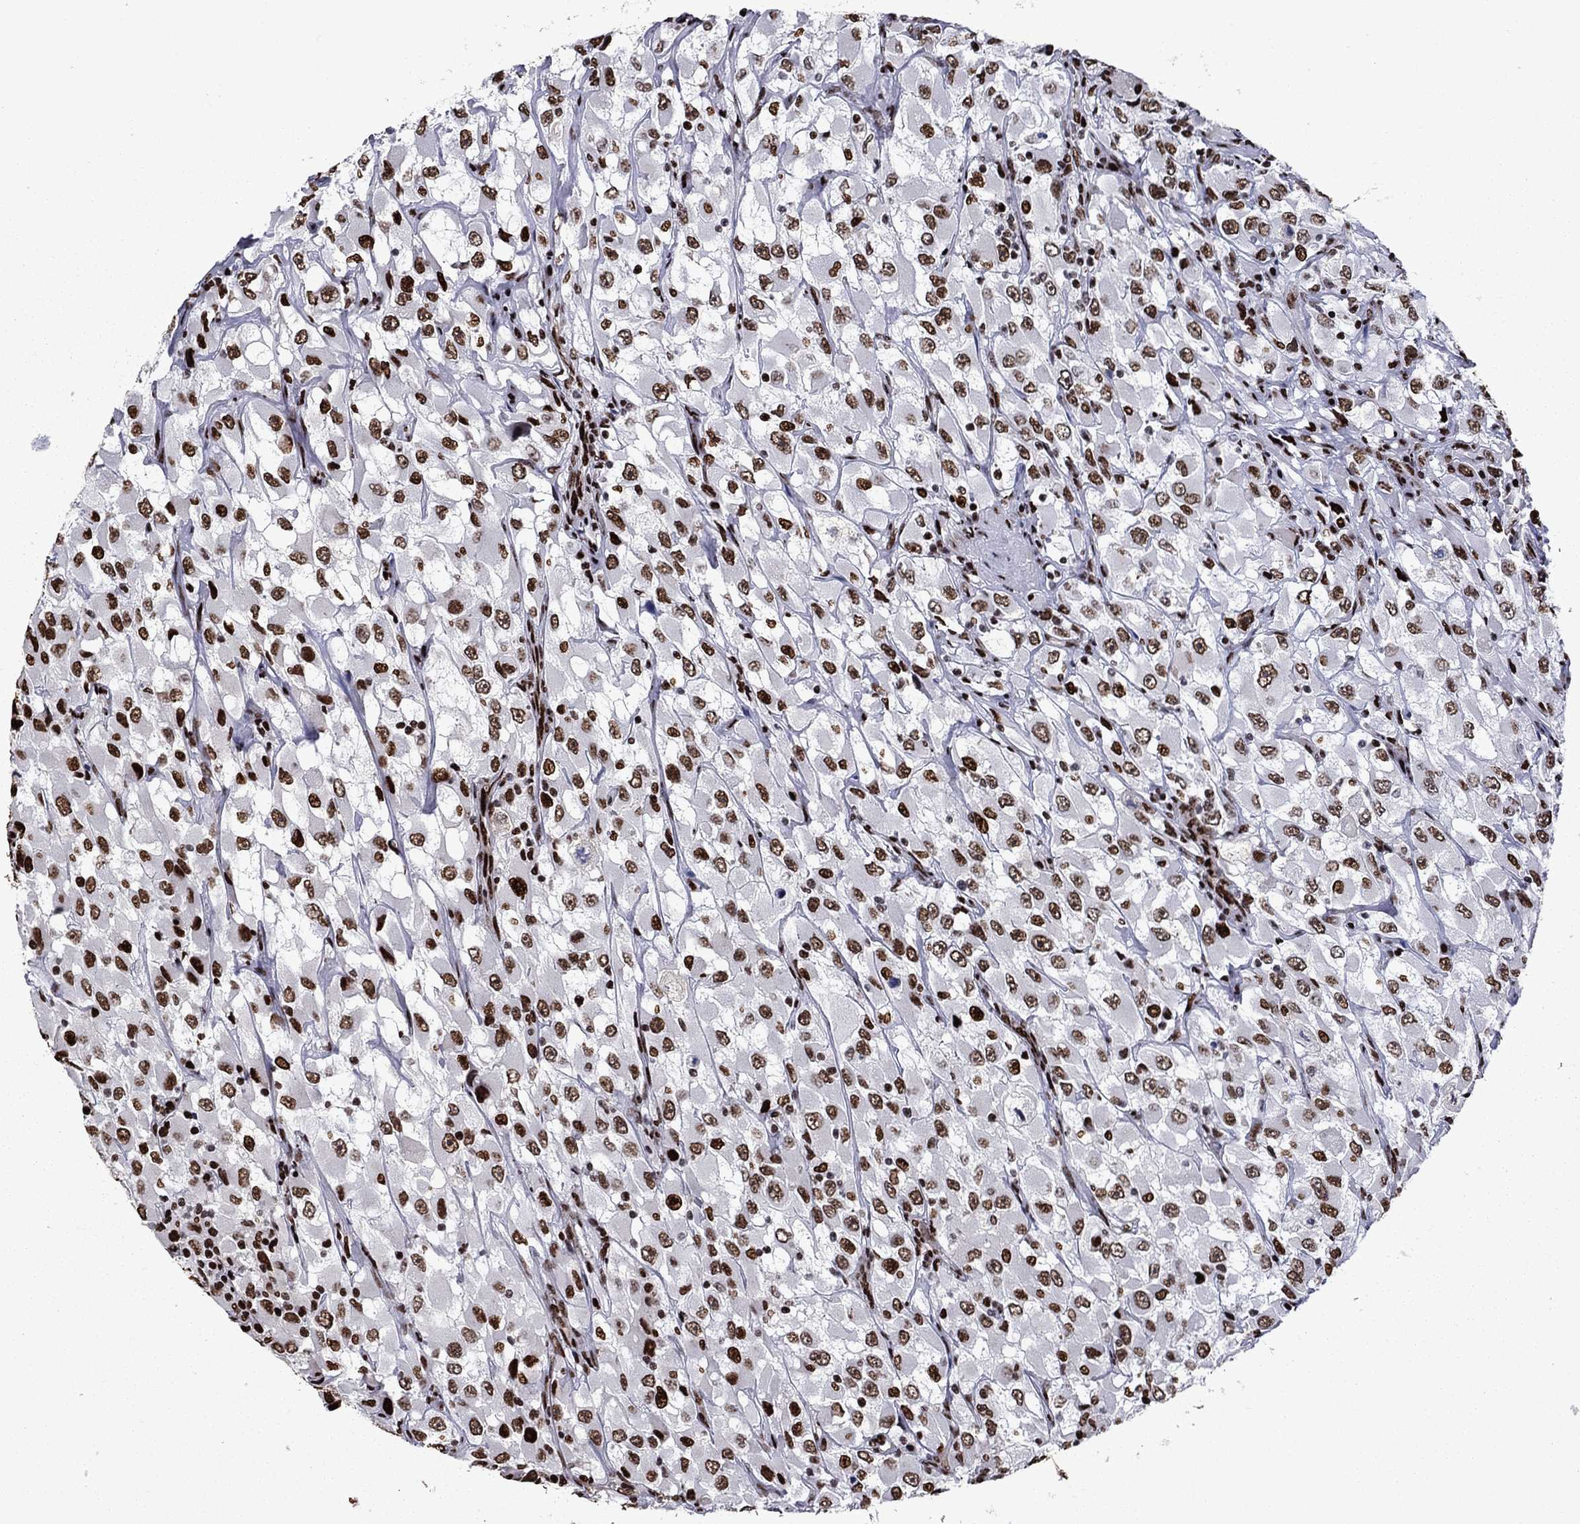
{"staining": {"intensity": "strong", "quantity": ">75%", "location": "nuclear"}, "tissue": "renal cancer", "cell_type": "Tumor cells", "image_type": "cancer", "snomed": [{"axis": "morphology", "description": "Adenocarcinoma, NOS"}, {"axis": "topography", "description": "Kidney"}], "caption": "Human renal cancer stained with a brown dye displays strong nuclear positive positivity in about >75% of tumor cells.", "gene": "LIMK1", "patient": {"sex": "female", "age": 52}}